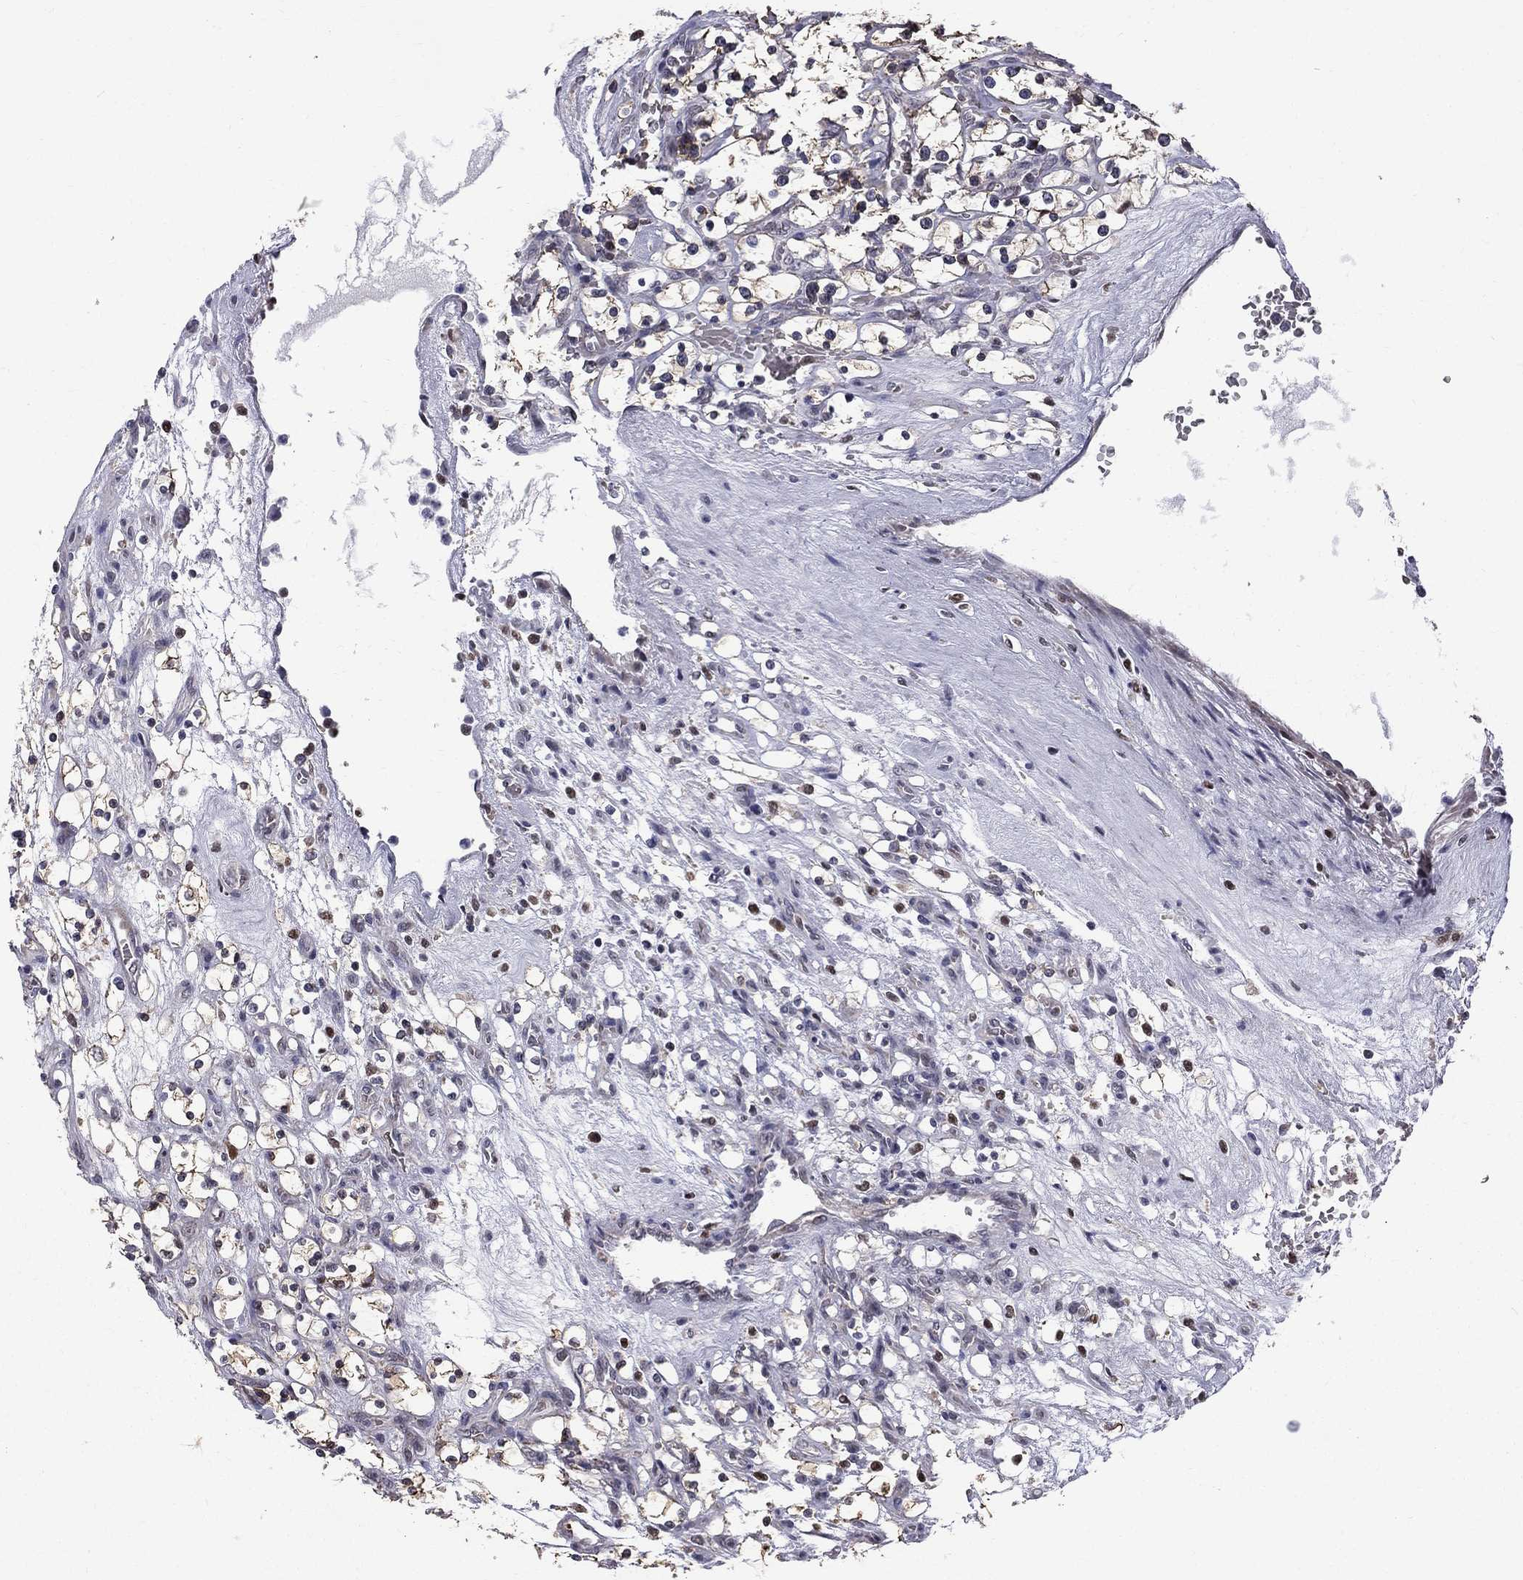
{"staining": {"intensity": "moderate", "quantity": "<25%", "location": "cytoplasmic/membranous"}, "tissue": "renal cancer", "cell_type": "Tumor cells", "image_type": "cancer", "snomed": [{"axis": "morphology", "description": "Adenocarcinoma, NOS"}, {"axis": "topography", "description": "Kidney"}], "caption": "Protein staining reveals moderate cytoplasmic/membranous positivity in approximately <25% of tumor cells in renal cancer.", "gene": "HSPB2", "patient": {"sex": "female", "age": 69}}